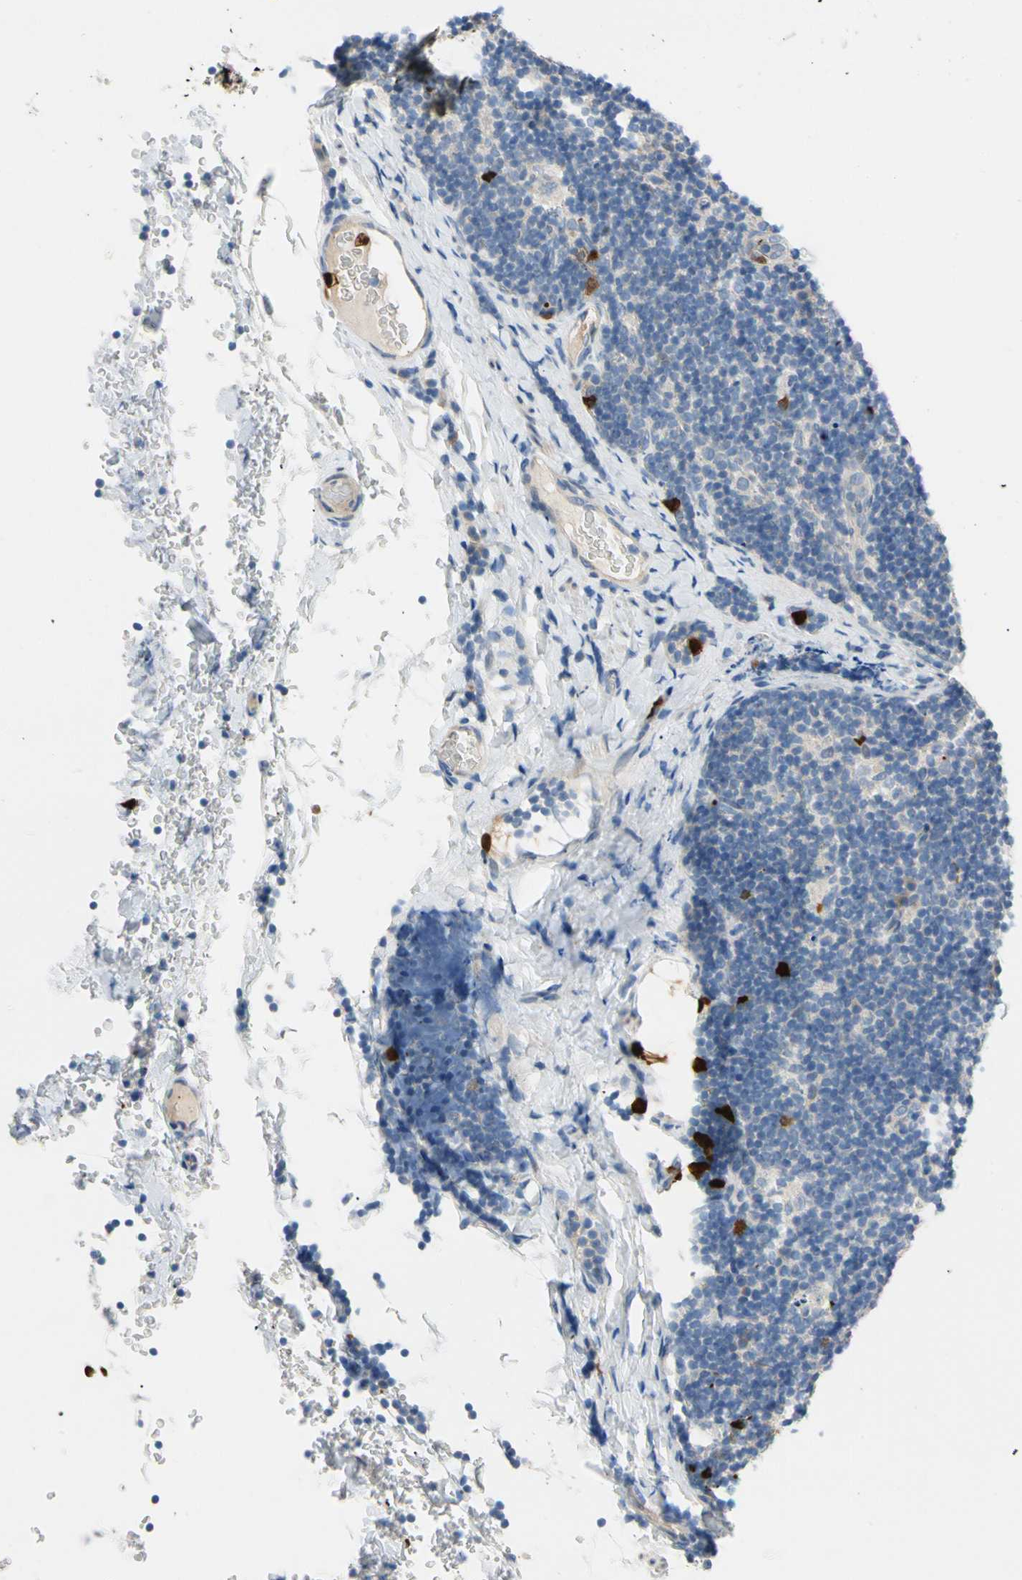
{"staining": {"intensity": "negative", "quantity": "none", "location": "none"}, "tissue": "lymph node", "cell_type": "Germinal center cells", "image_type": "normal", "snomed": [{"axis": "morphology", "description": "Normal tissue, NOS"}, {"axis": "topography", "description": "Lymph node"}], "caption": "The image demonstrates no staining of germinal center cells in benign lymph node.", "gene": "TRAF5", "patient": {"sex": "female", "age": 14}}